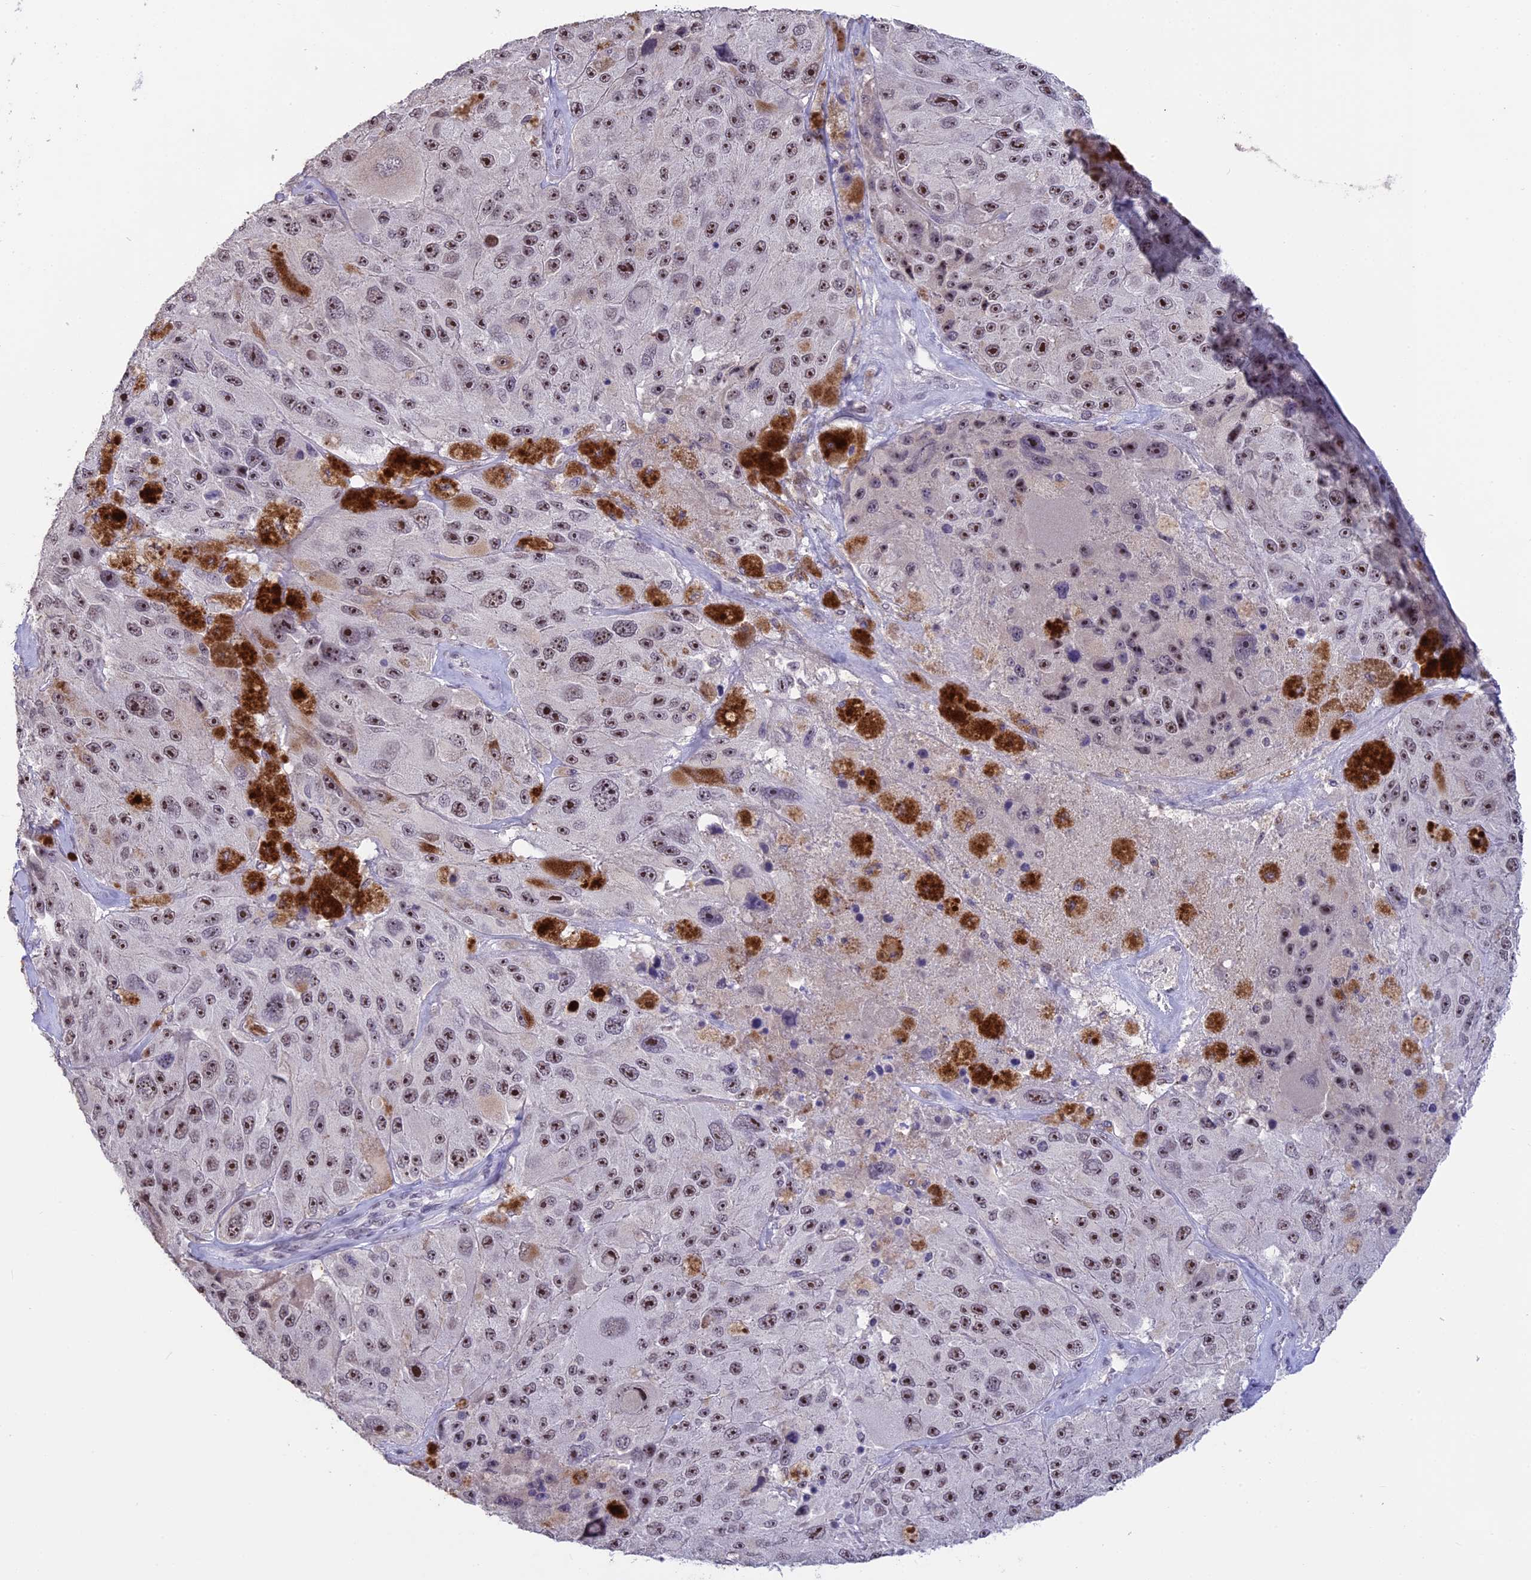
{"staining": {"intensity": "moderate", "quantity": ">75%", "location": "nuclear"}, "tissue": "melanoma", "cell_type": "Tumor cells", "image_type": "cancer", "snomed": [{"axis": "morphology", "description": "Malignant melanoma, Metastatic site"}, {"axis": "topography", "description": "Lymph node"}], "caption": "A histopathology image of human malignant melanoma (metastatic site) stained for a protein displays moderate nuclear brown staining in tumor cells.", "gene": "SETD2", "patient": {"sex": "male", "age": 62}}